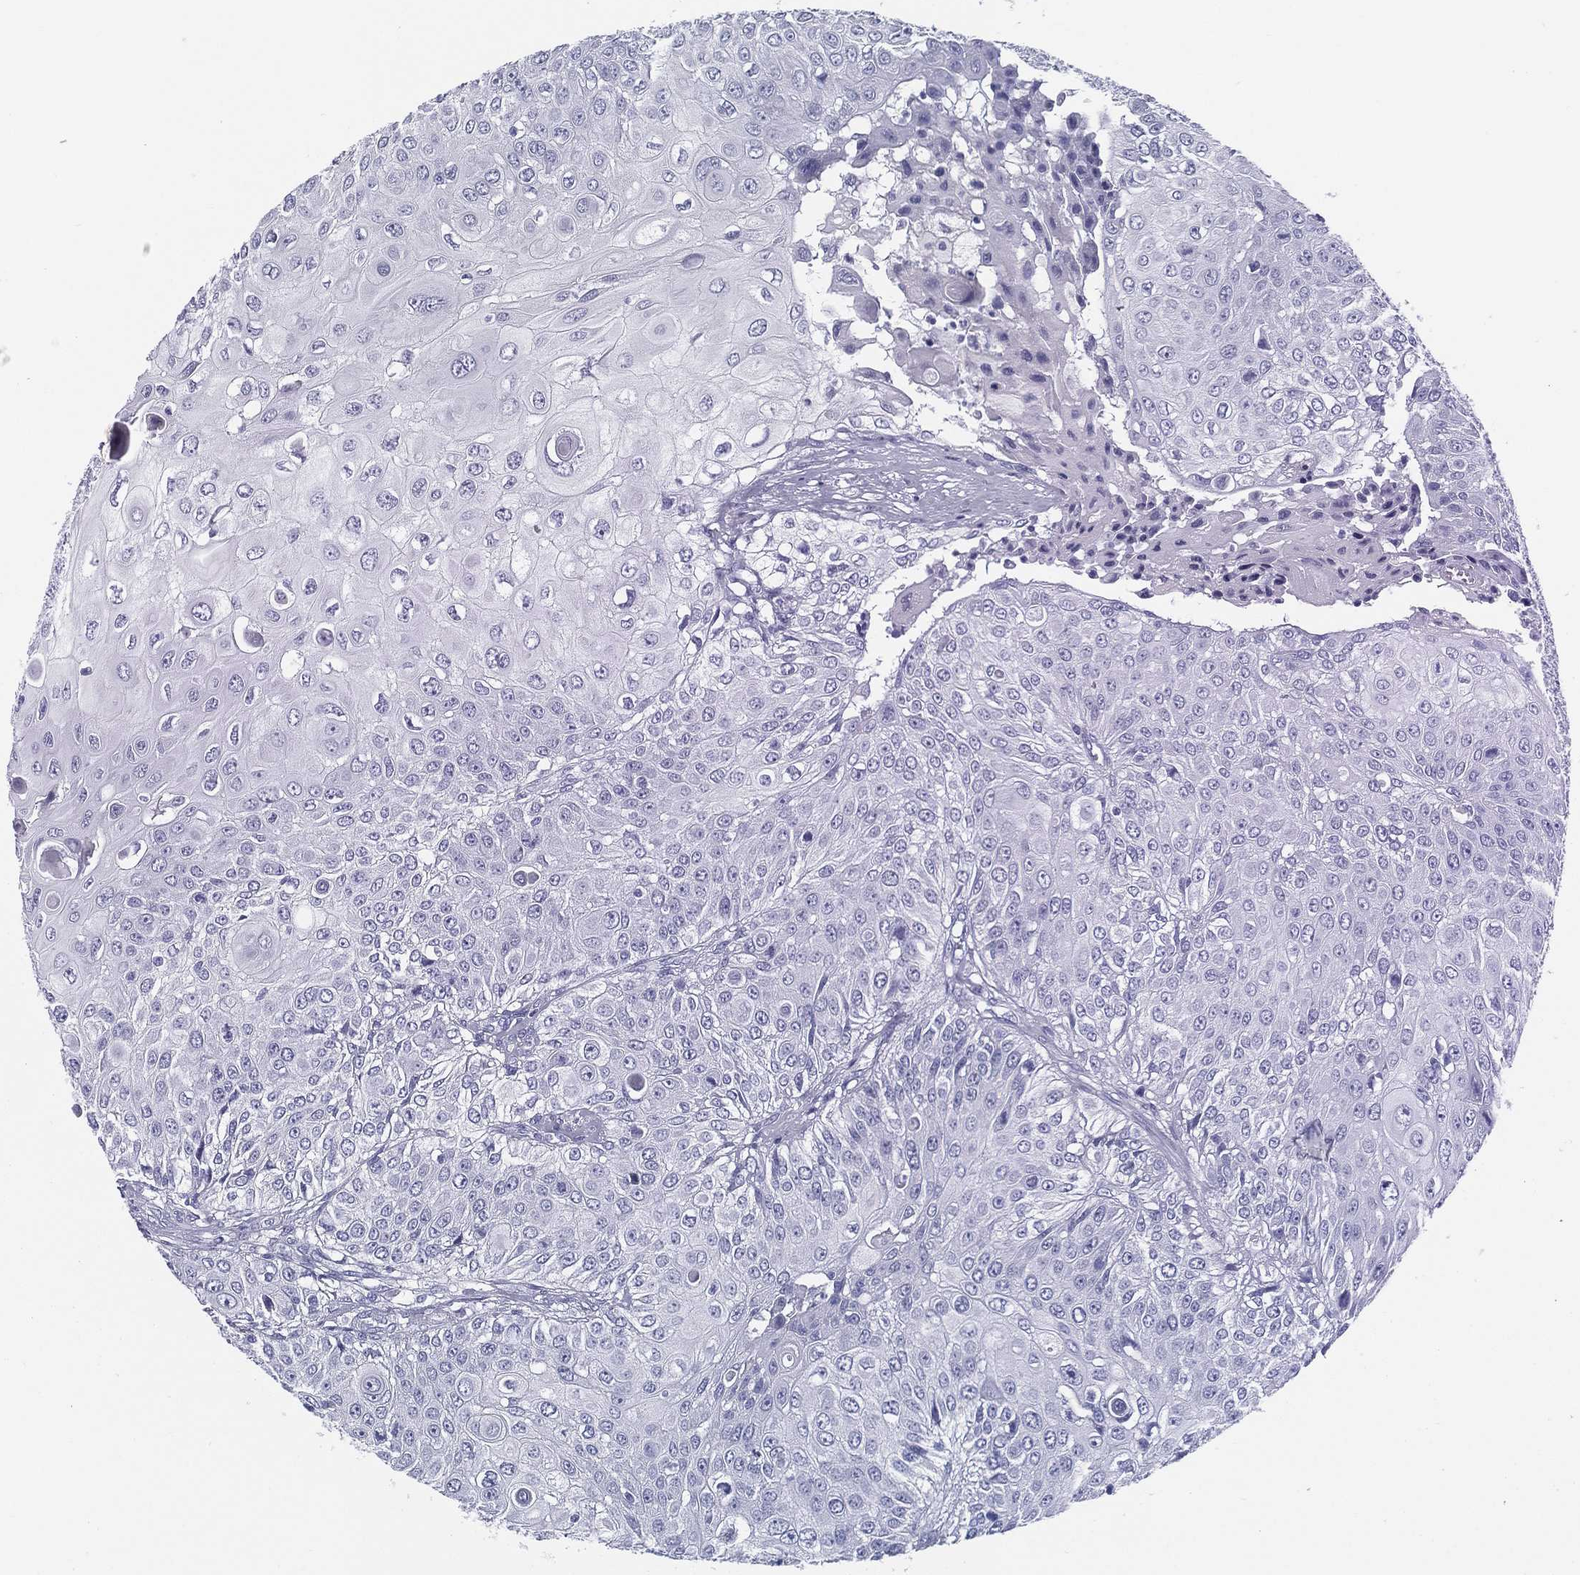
{"staining": {"intensity": "negative", "quantity": "none", "location": "none"}, "tissue": "urothelial cancer", "cell_type": "Tumor cells", "image_type": "cancer", "snomed": [{"axis": "morphology", "description": "Urothelial carcinoma, High grade"}, {"axis": "topography", "description": "Urinary bladder"}], "caption": "DAB immunohistochemical staining of human urothelial carcinoma (high-grade) displays no significant staining in tumor cells.", "gene": "TMEM252", "patient": {"sex": "female", "age": 79}}